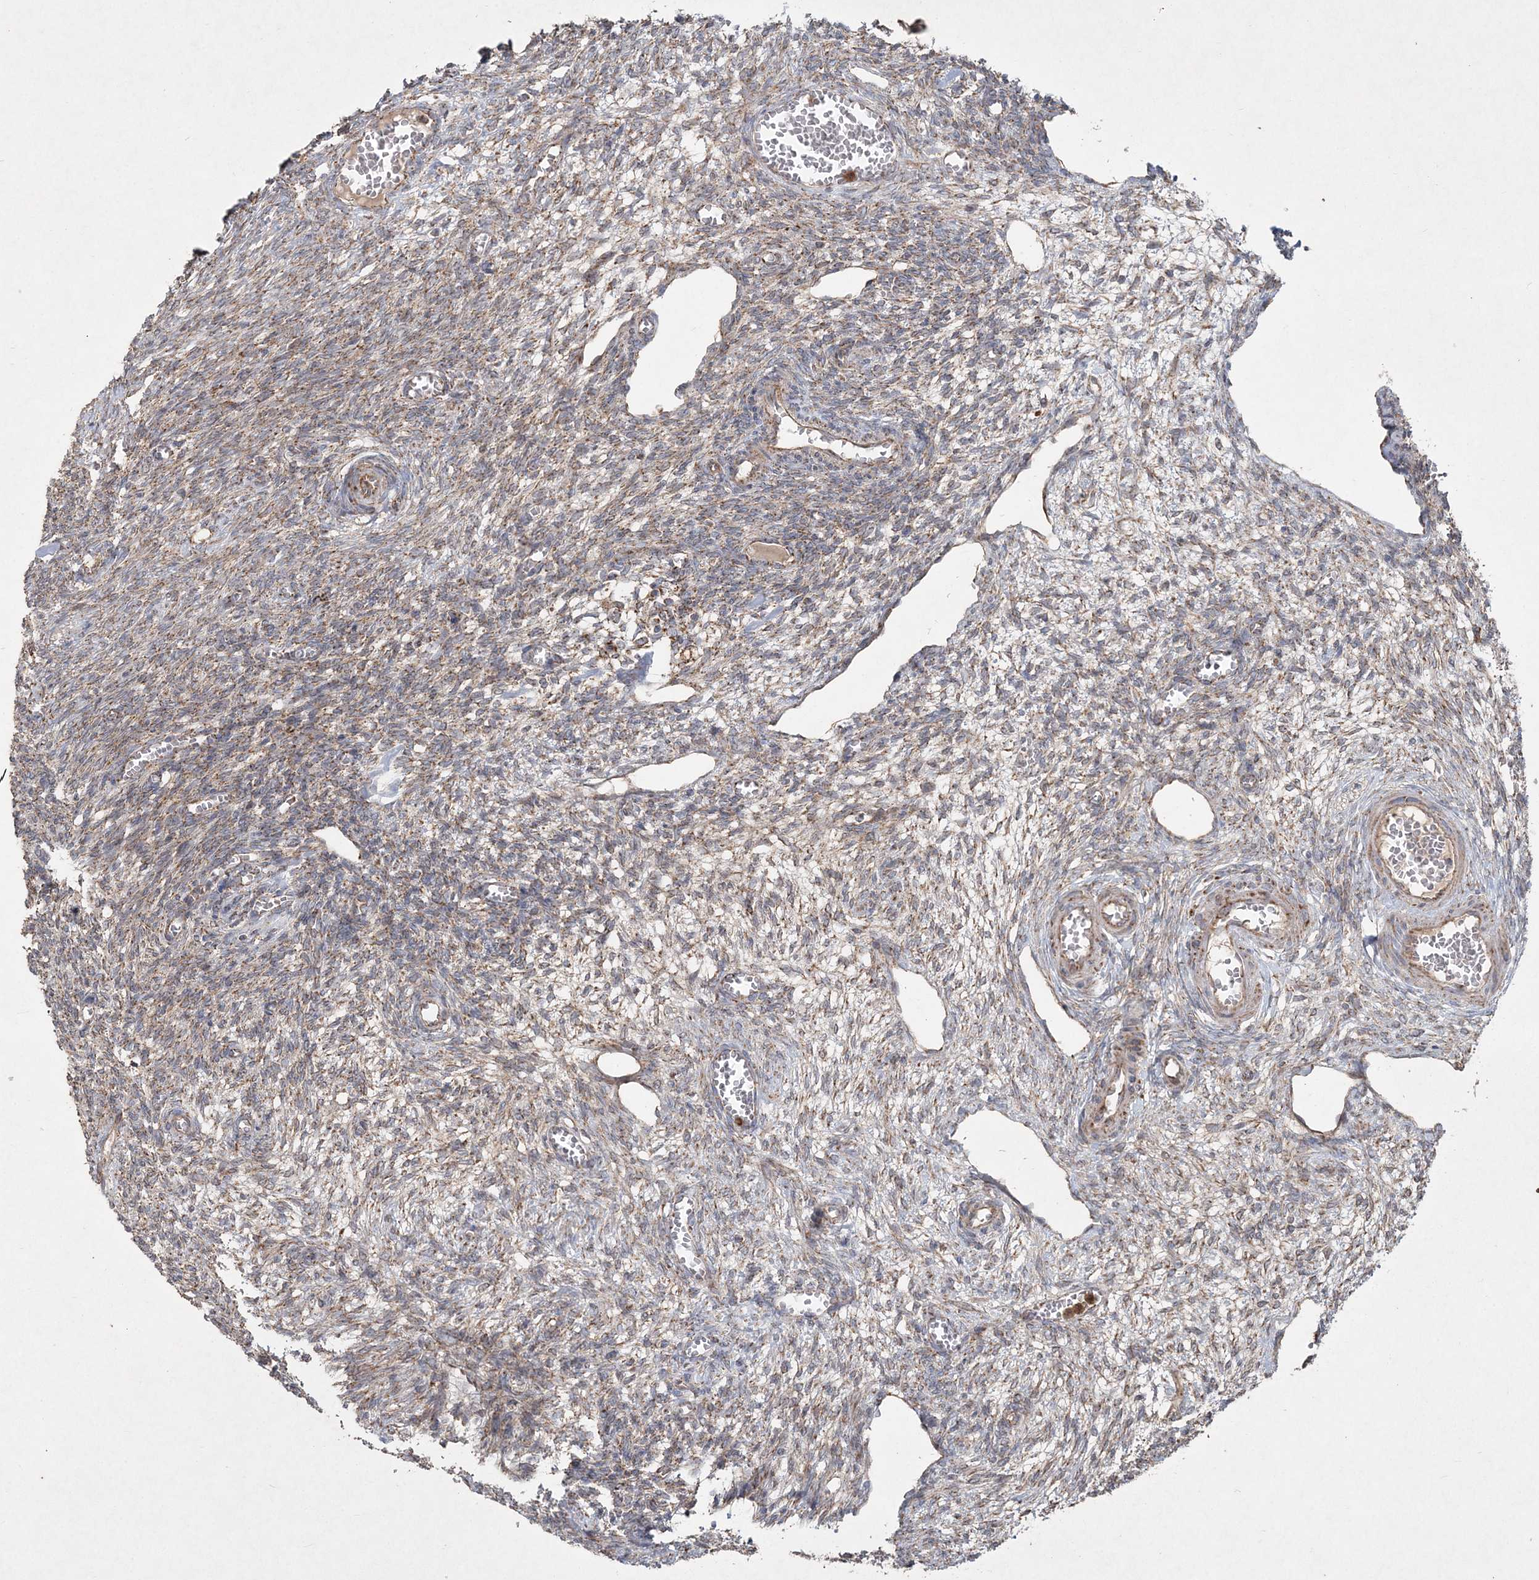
{"staining": {"intensity": "weak", "quantity": ">75%", "location": "cytoplasmic/membranous"}, "tissue": "ovary", "cell_type": "Follicle cells", "image_type": "normal", "snomed": [{"axis": "morphology", "description": "Normal tissue, NOS"}, {"axis": "topography", "description": "Ovary"}], "caption": "Immunohistochemical staining of unremarkable ovary displays weak cytoplasmic/membranous protein staining in about >75% of follicle cells.", "gene": "LRPPRC", "patient": {"sex": "female", "age": 27}}